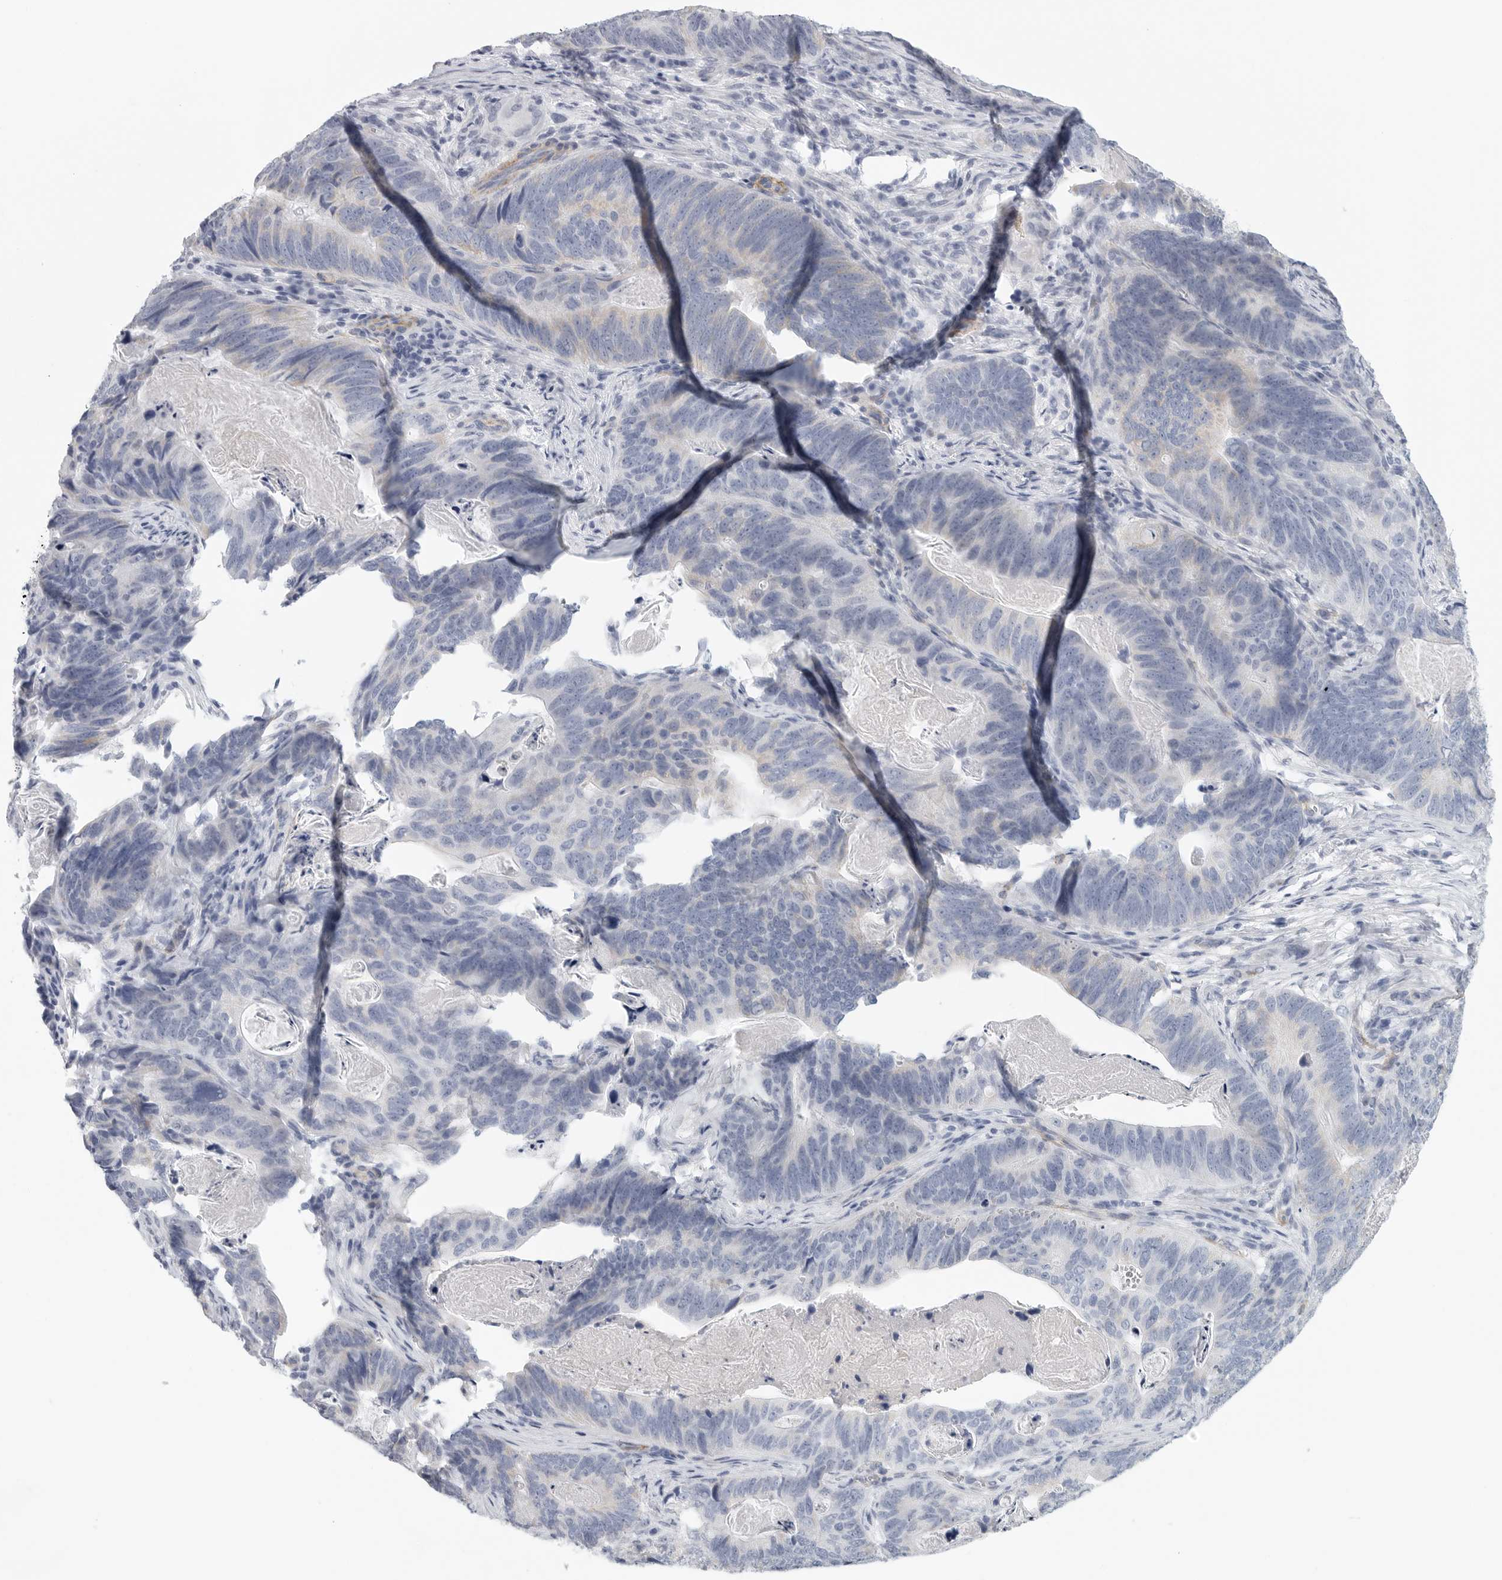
{"staining": {"intensity": "negative", "quantity": "none", "location": "none"}, "tissue": "stomach cancer", "cell_type": "Tumor cells", "image_type": "cancer", "snomed": [{"axis": "morphology", "description": "Normal tissue, NOS"}, {"axis": "morphology", "description": "Adenocarcinoma, NOS"}, {"axis": "topography", "description": "Stomach"}], "caption": "IHC histopathology image of neoplastic tissue: human stomach cancer (adenocarcinoma) stained with DAB (3,3'-diaminobenzidine) displays no significant protein staining in tumor cells. (DAB (3,3'-diaminobenzidine) immunohistochemistry (IHC) with hematoxylin counter stain).", "gene": "TNR", "patient": {"sex": "female", "age": 89}}